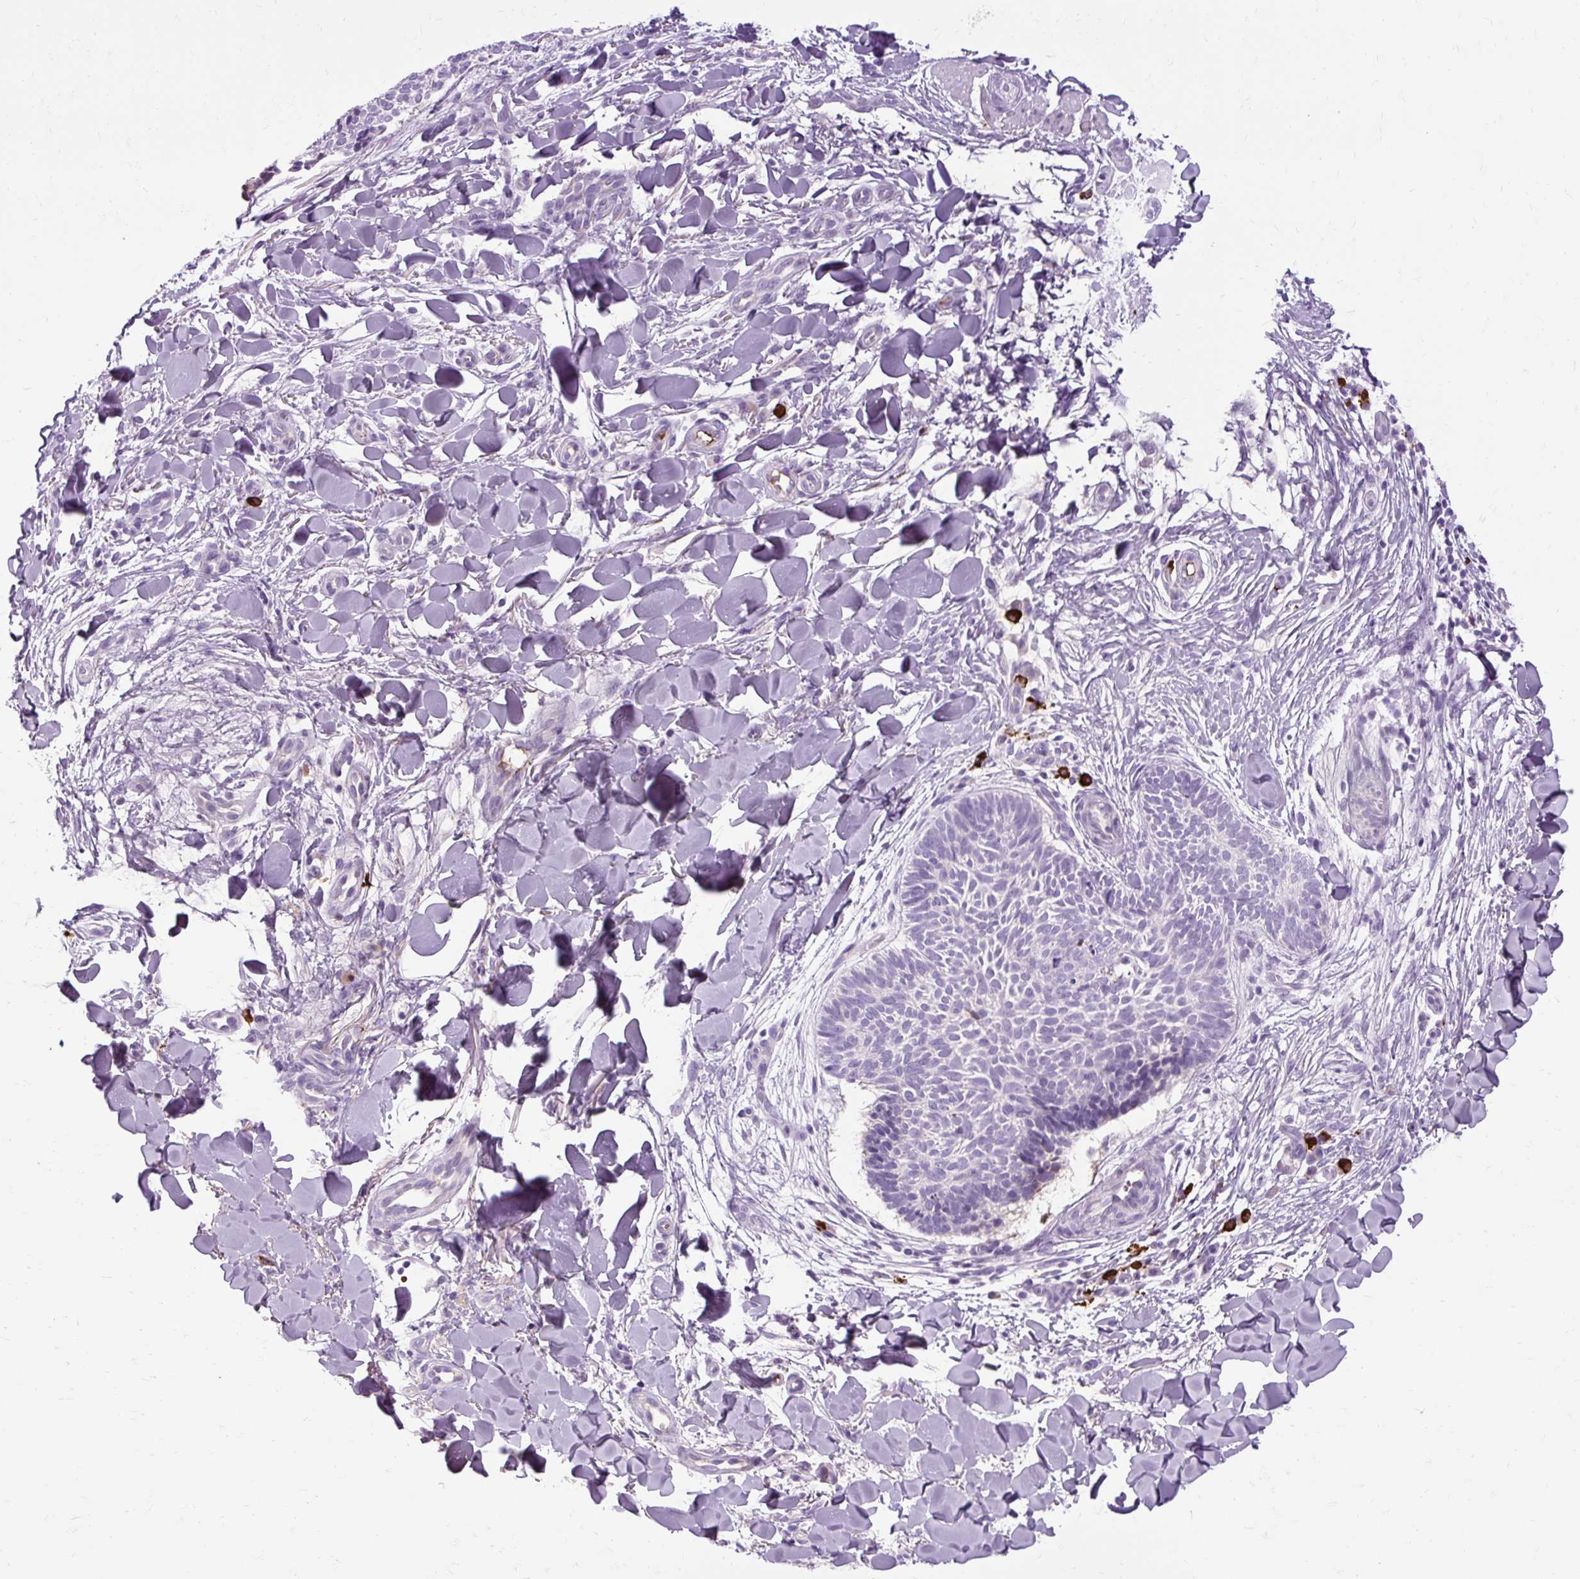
{"staining": {"intensity": "negative", "quantity": "none", "location": "none"}, "tissue": "skin cancer", "cell_type": "Tumor cells", "image_type": "cancer", "snomed": [{"axis": "morphology", "description": "Normal tissue, NOS"}, {"axis": "morphology", "description": "Basal cell carcinoma"}, {"axis": "topography", "description": "Skin"}], "caption": "This is an IHC photomicrograph of human basal cell carcinoma (skin). There is no expression in tumor cells.", "gene": "ARRDC2", "patient": {"sex": "male", "age": 50}}